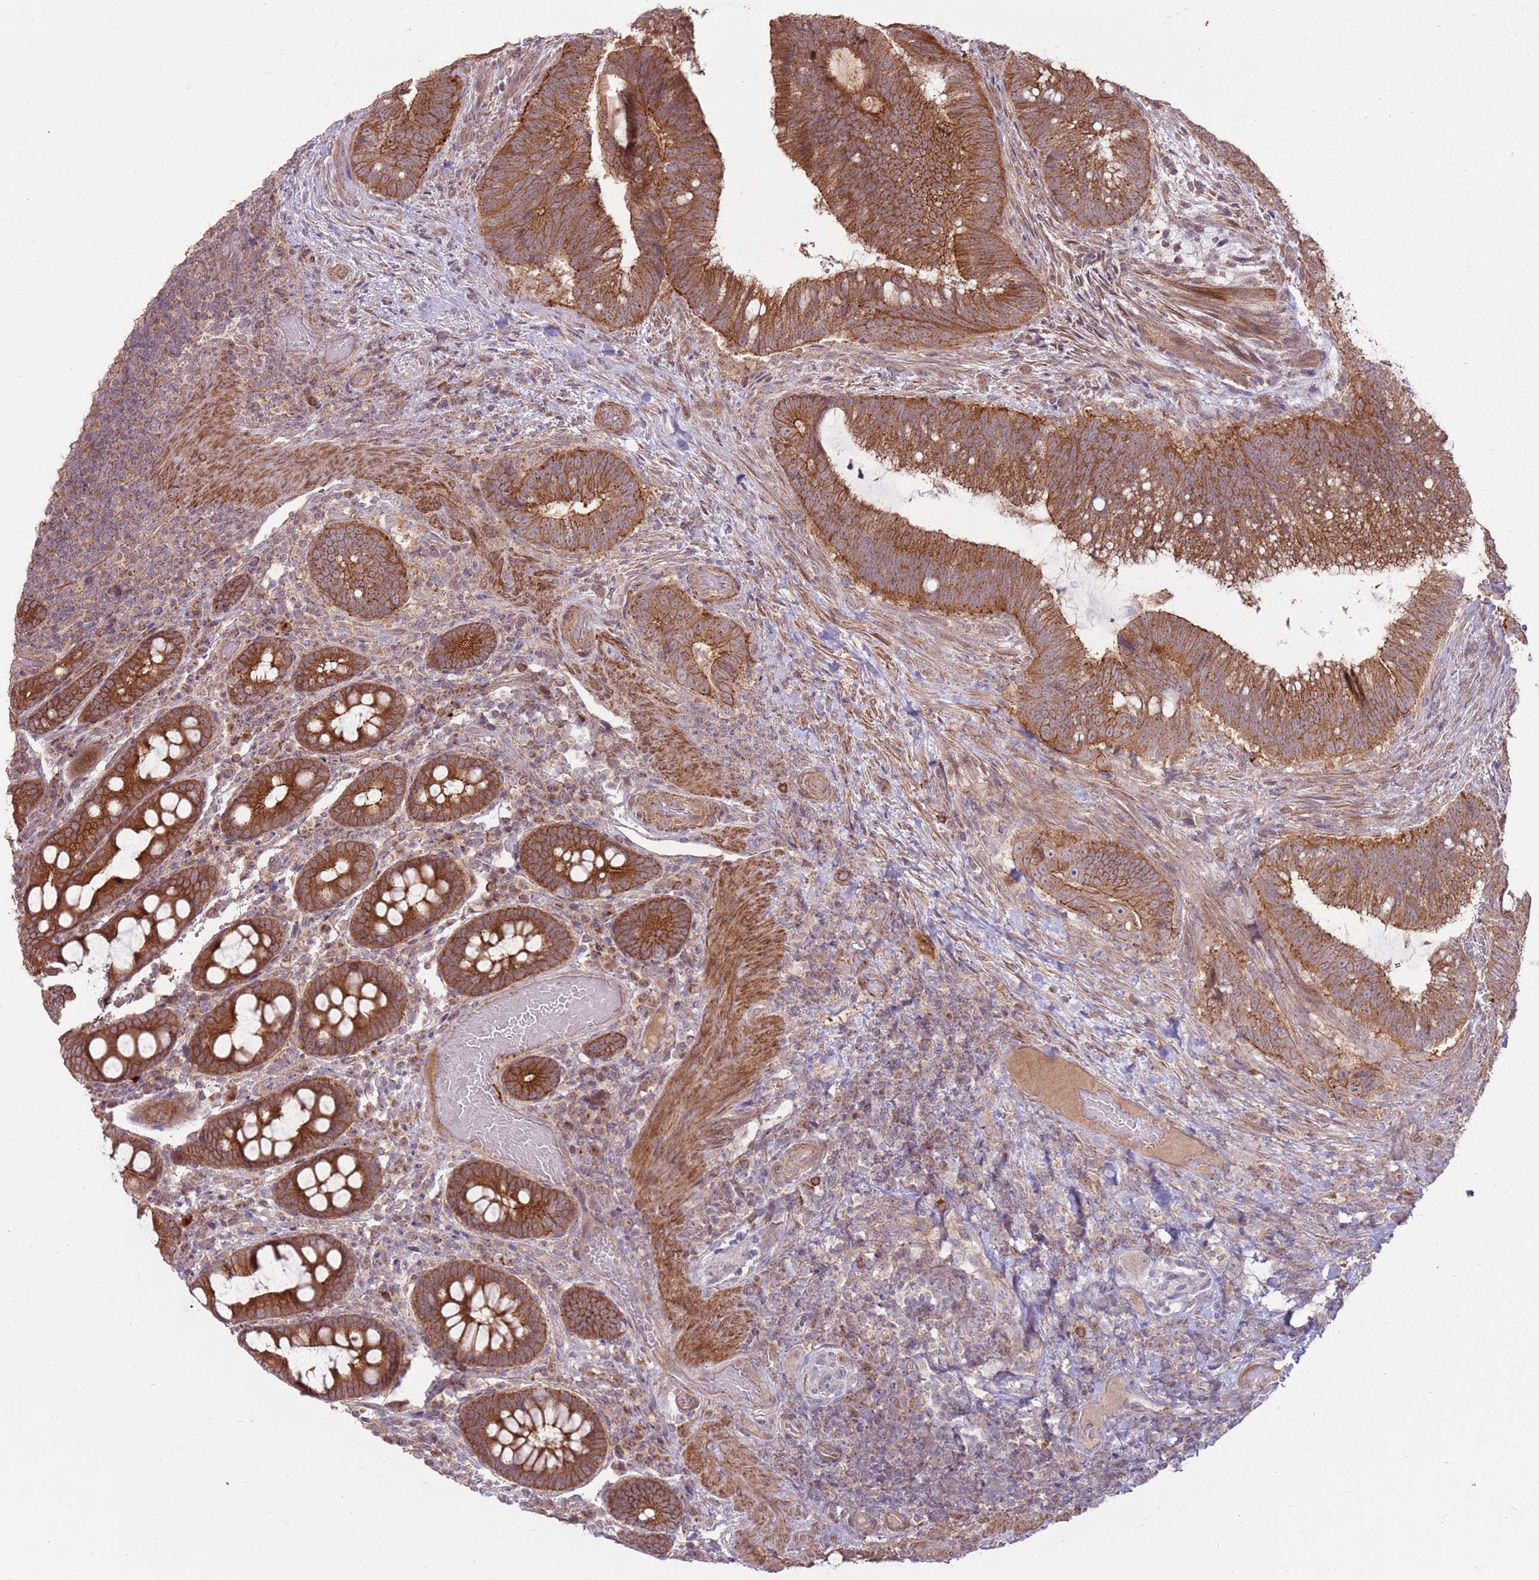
{"staining": {"intensity": "moderate", "quantity": ">75%", "location": "cytoplasmic/membranous"}, "tissue": "colorectal cancer", "cell_type": "Tumor cells", "image_type": "cancer", "snomed": [{"axis": "morphology", "description": "Adenocarcinoma, NOS"}, {"axis": "topography", "description": "Colon"}], "caption": "Immunohistochemical staining of adenocarcinoma (colorectal) reveals moderate cytoplasmic/membranous protein expression in approximately >75% of tumor cells.", "gene": "SPATA31D1", "patient": {"sex": "female", "age": 43}}